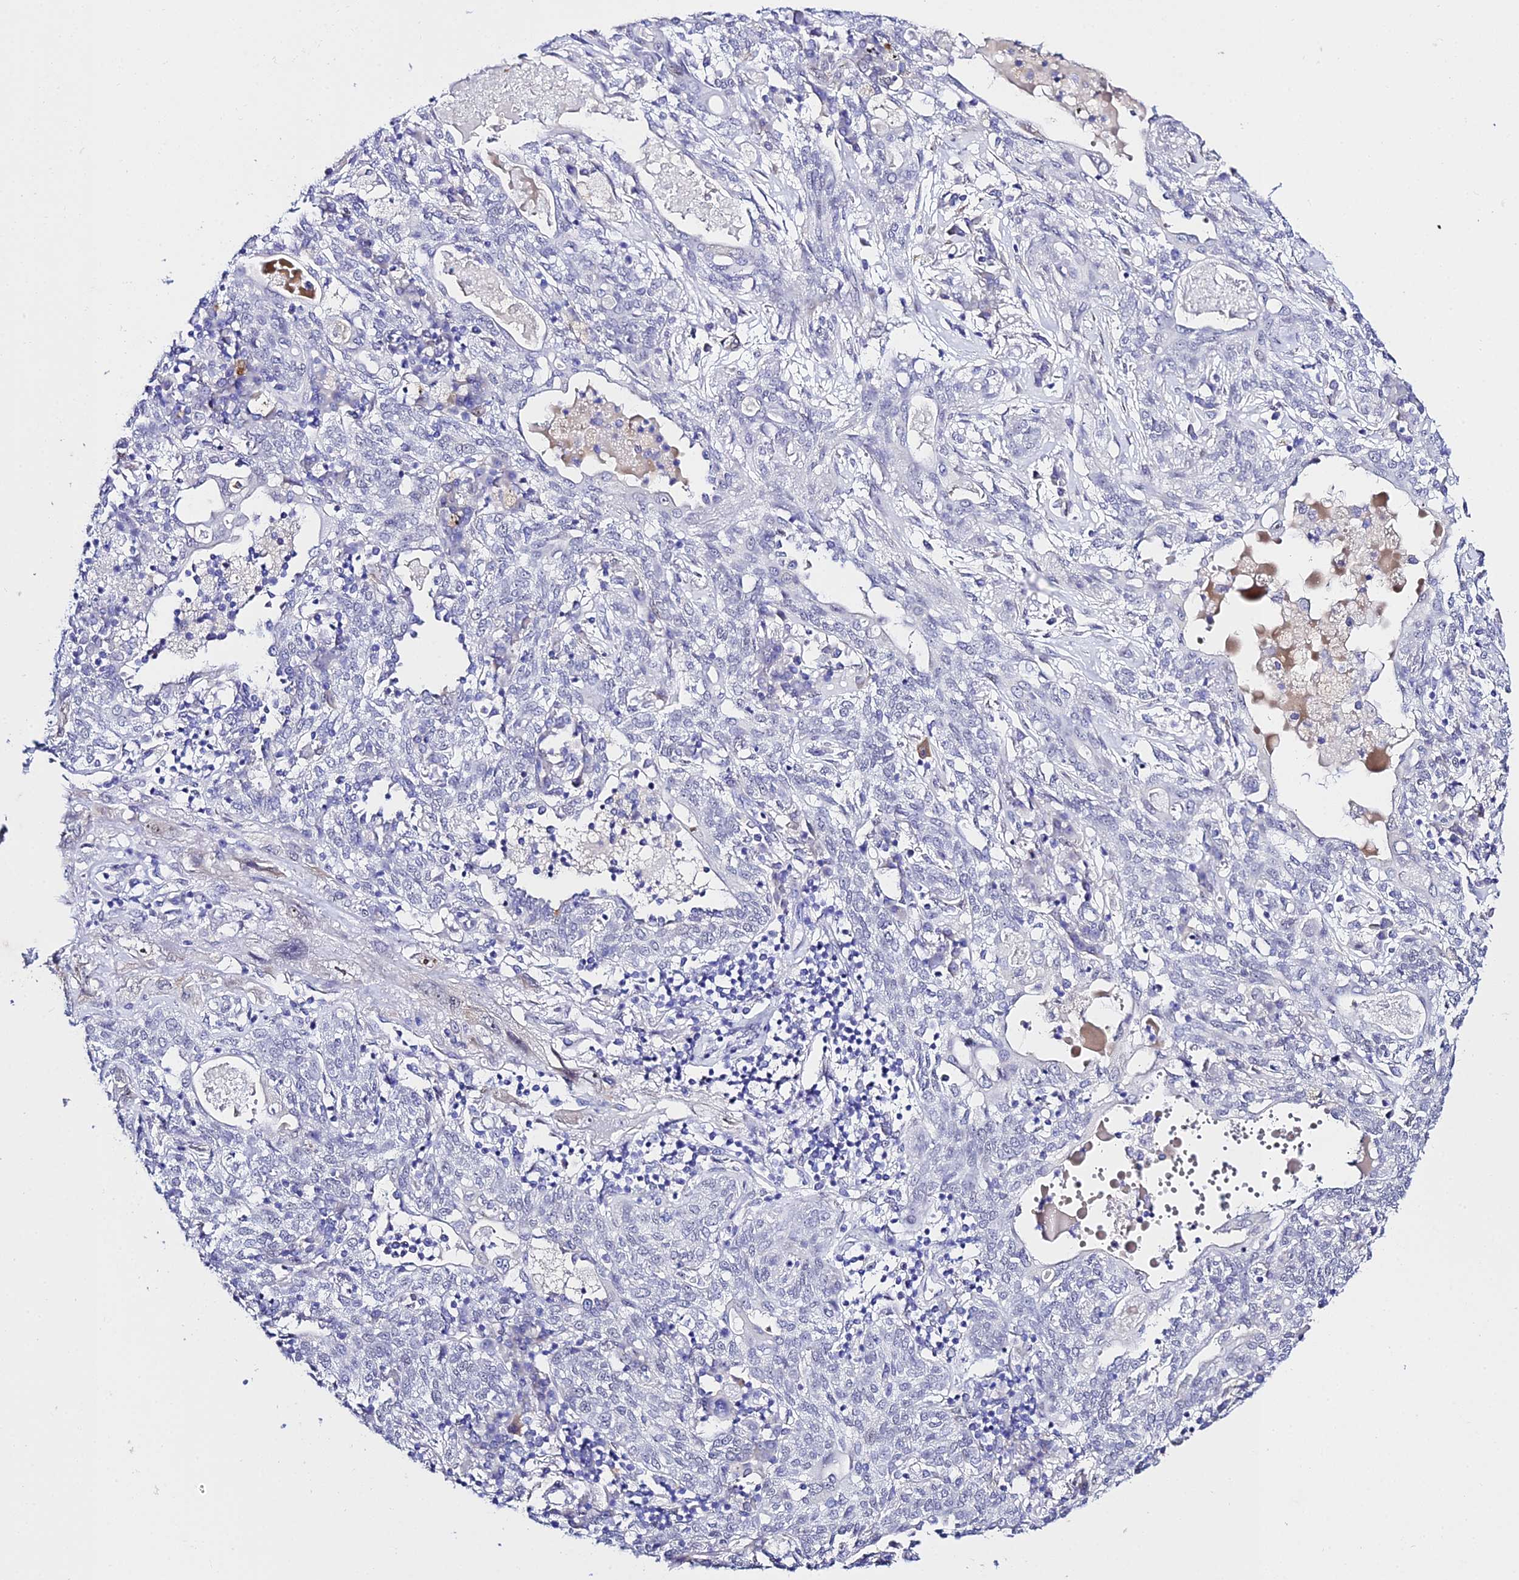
{"staining": {"intensity": "negative", "quantity": "none", "location": "none"}, "tissue": "lung cancer", "cell_type": "Tumor cells", "image_type": "cancer", "snomed": [{"axis": "morphology", "description": "Squamous cell carcinoma, NOS"}, {"axis": "topography", "description": "Lung"}], "caption": "IHC histopathology image of neoplastic tissue: squamous cell carcinoma (lung) stained with DAB (3,3'-diaminobenzidine) reveals no significant protein expression in tumor cells.", "gene": "POFUT2", "patient": {"sex": "female", "age": 70}}